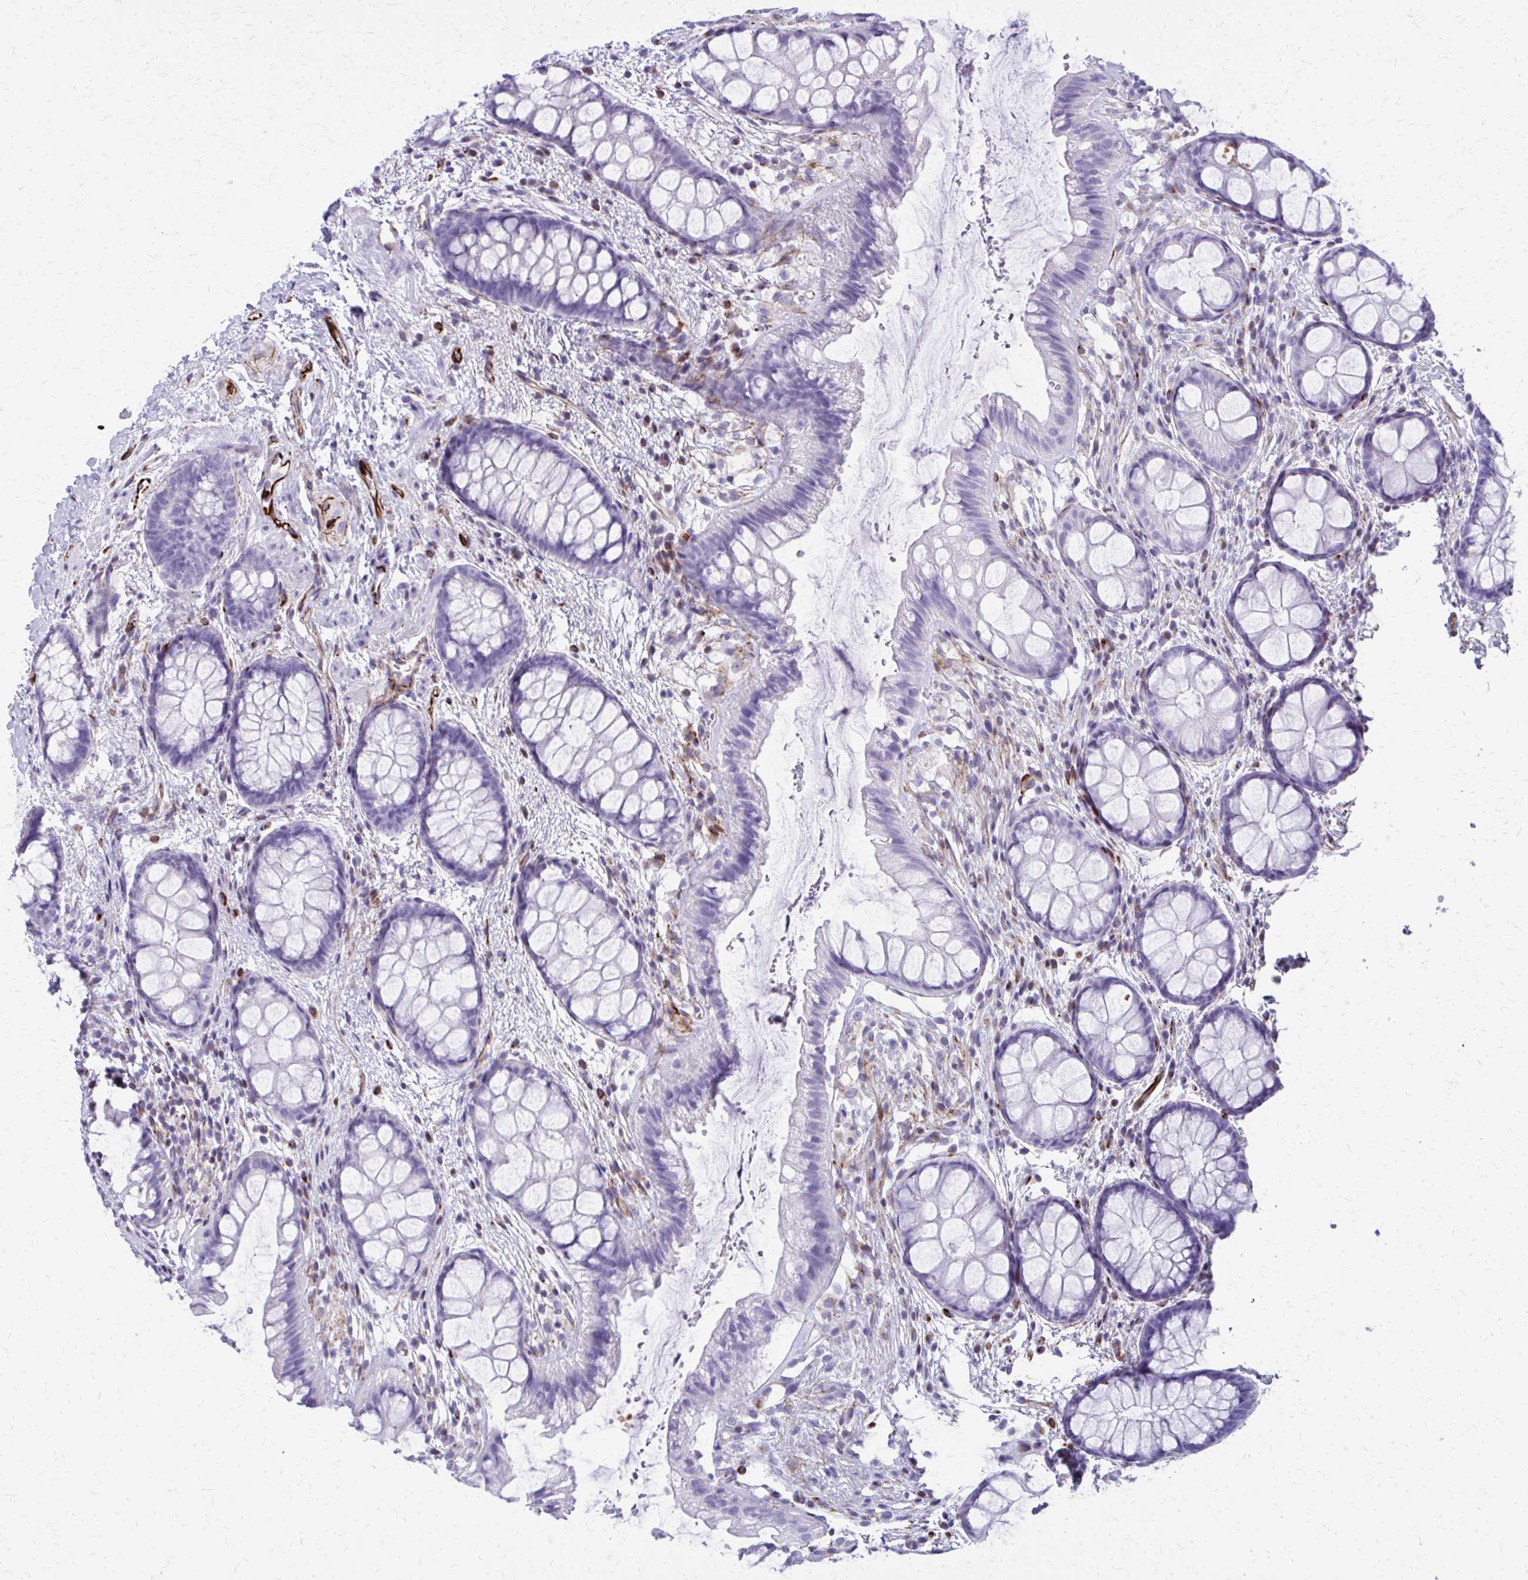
{"staining": {"intensity": "negative", "quantity": "none", "location": "none"}, "tissue": "rectum", "cell_type": "Glandular cells", "image_type": "normal", "snomed": [{"axis": "morphology", "description": "Normal tissue, NOS"}, {"axis": "topography", "description": "Rectum"}], "caption": "A high-resolution micrograph shows immunohistochemistry staining of benign rectum, which displays no significant expression in glandular cells. The staining is performed using DAB brown chromogen with nuclei counter-stained in using hematoxylin.", "gene": "TRIM6", "patient": {"sex": "female", "age": 62}}